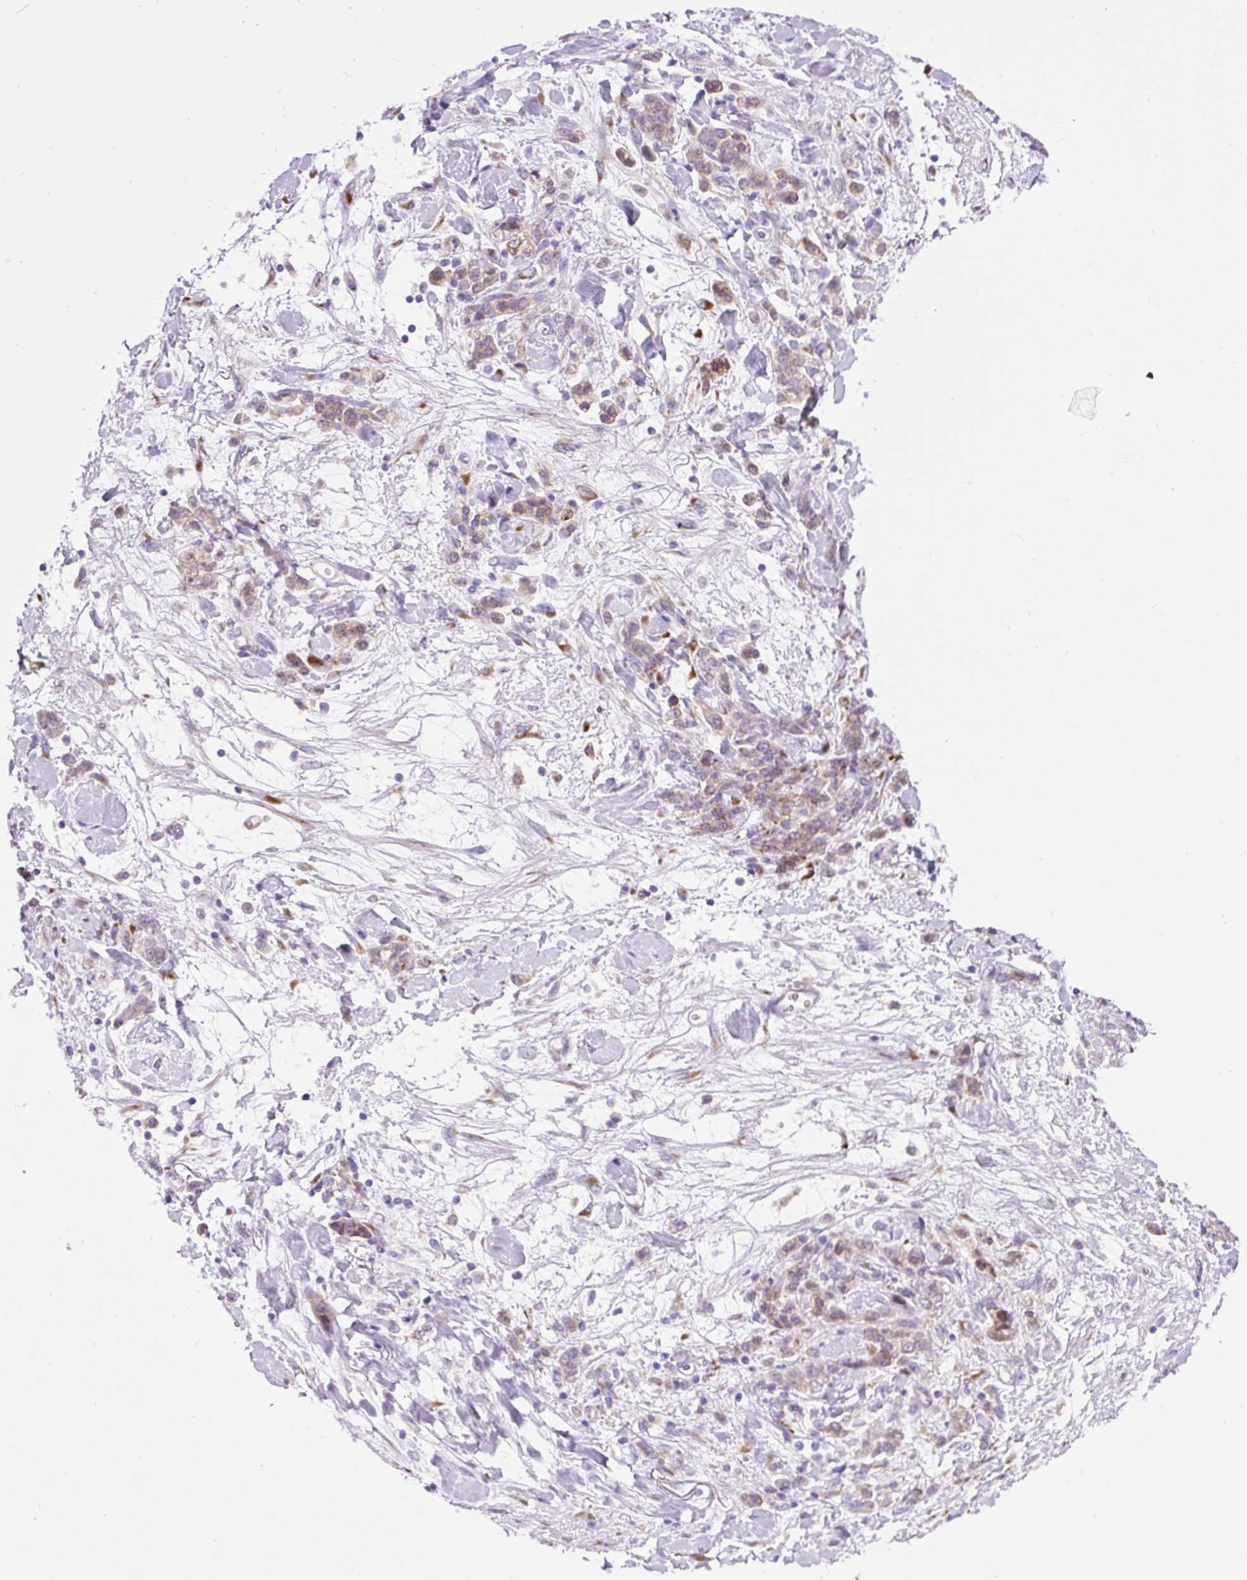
{"staining": {"intensity": "moderate", "quantity": ">75%", "location": "cytoplasmic/membranous"}, "tissue": "stomach cancer", "cell_type": "Tumor cells", "image_type": "cancer", "snomed": [{"axis": "morphology", "description": "Normal tissue, NOS"}, {"axis": "morphology", "description": "Adenocarcinoma, NOS"}, {"axis": "topography", "description": "Stomach"}], "caption": "Immunohistochemical staining of adenocarcinoma (stomach) reveals medium levels of moderate cytoplasmic/membranous positivity in approximately >75% of tumor cells.", "gene": "DDOST", "patient": {"sex": "male", "age": 82}}